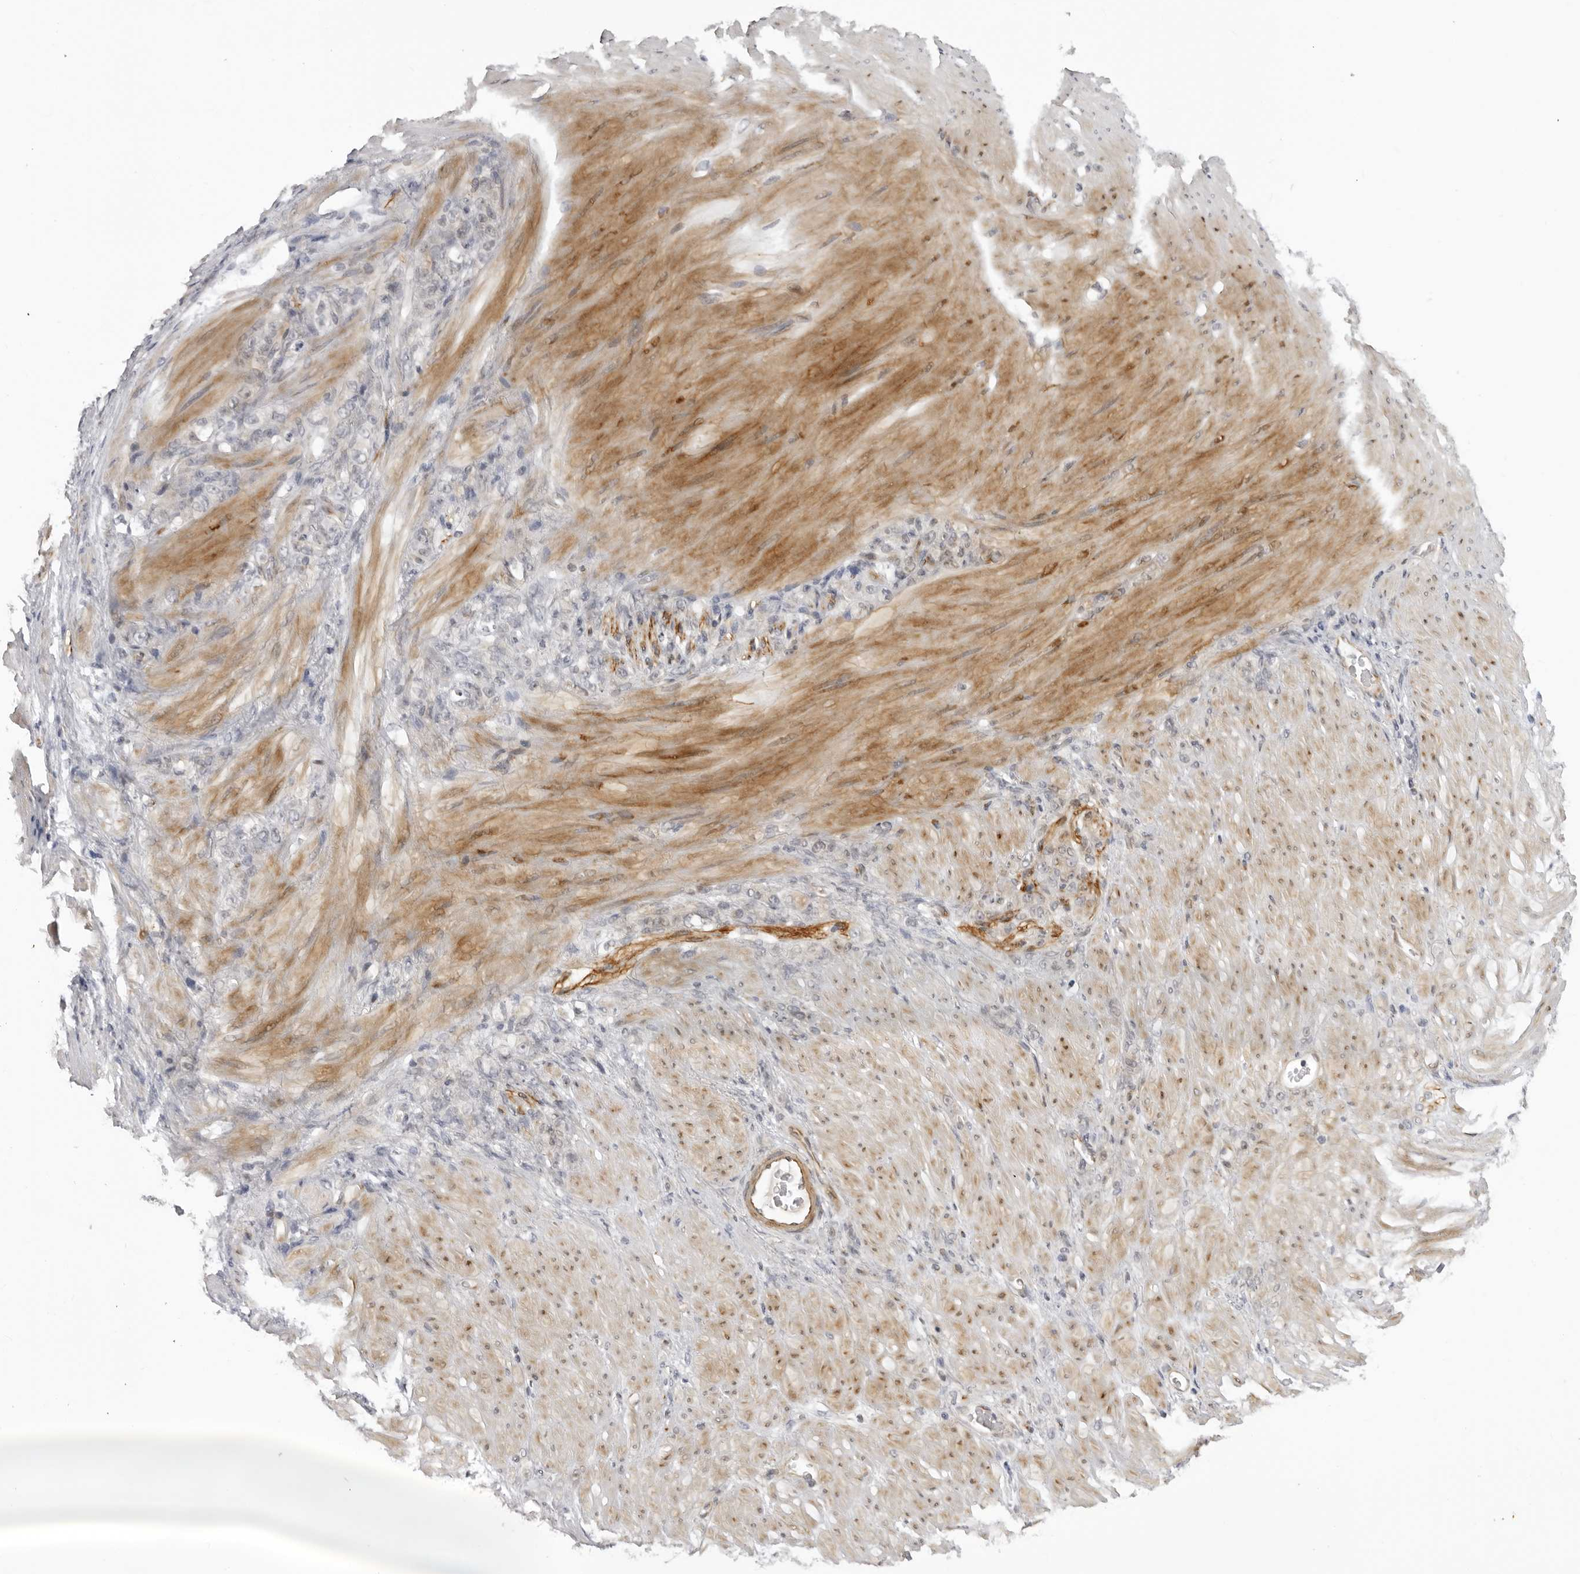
{"staining": {"intensity": "negative", "quantity": "none", "location": "none"}, "tissue": "stomach cancer", "cell_type": "Tumor cells", "image_type": "cancer", "snomed": [{"axis": "morphology", "description": "Normal tissue, NOS"}, {"axis": "morphology", "description": "Adenocarcinoma, NOS"}, {"axis": "topography", "description": "Stomach"}], "caption": "The photomicrograph exhibits no staining of tumor cells in adenocarcinoma (stomach). The staining was performed using DAB (3,3'-diaminobenzidine) to visualize the protein expression in brown, while the nuclei were stained in blue with hematoxylin (Magnification: 20x).", "gene": "SUGCT", "patient": {"sex": "male", "age": 82}}